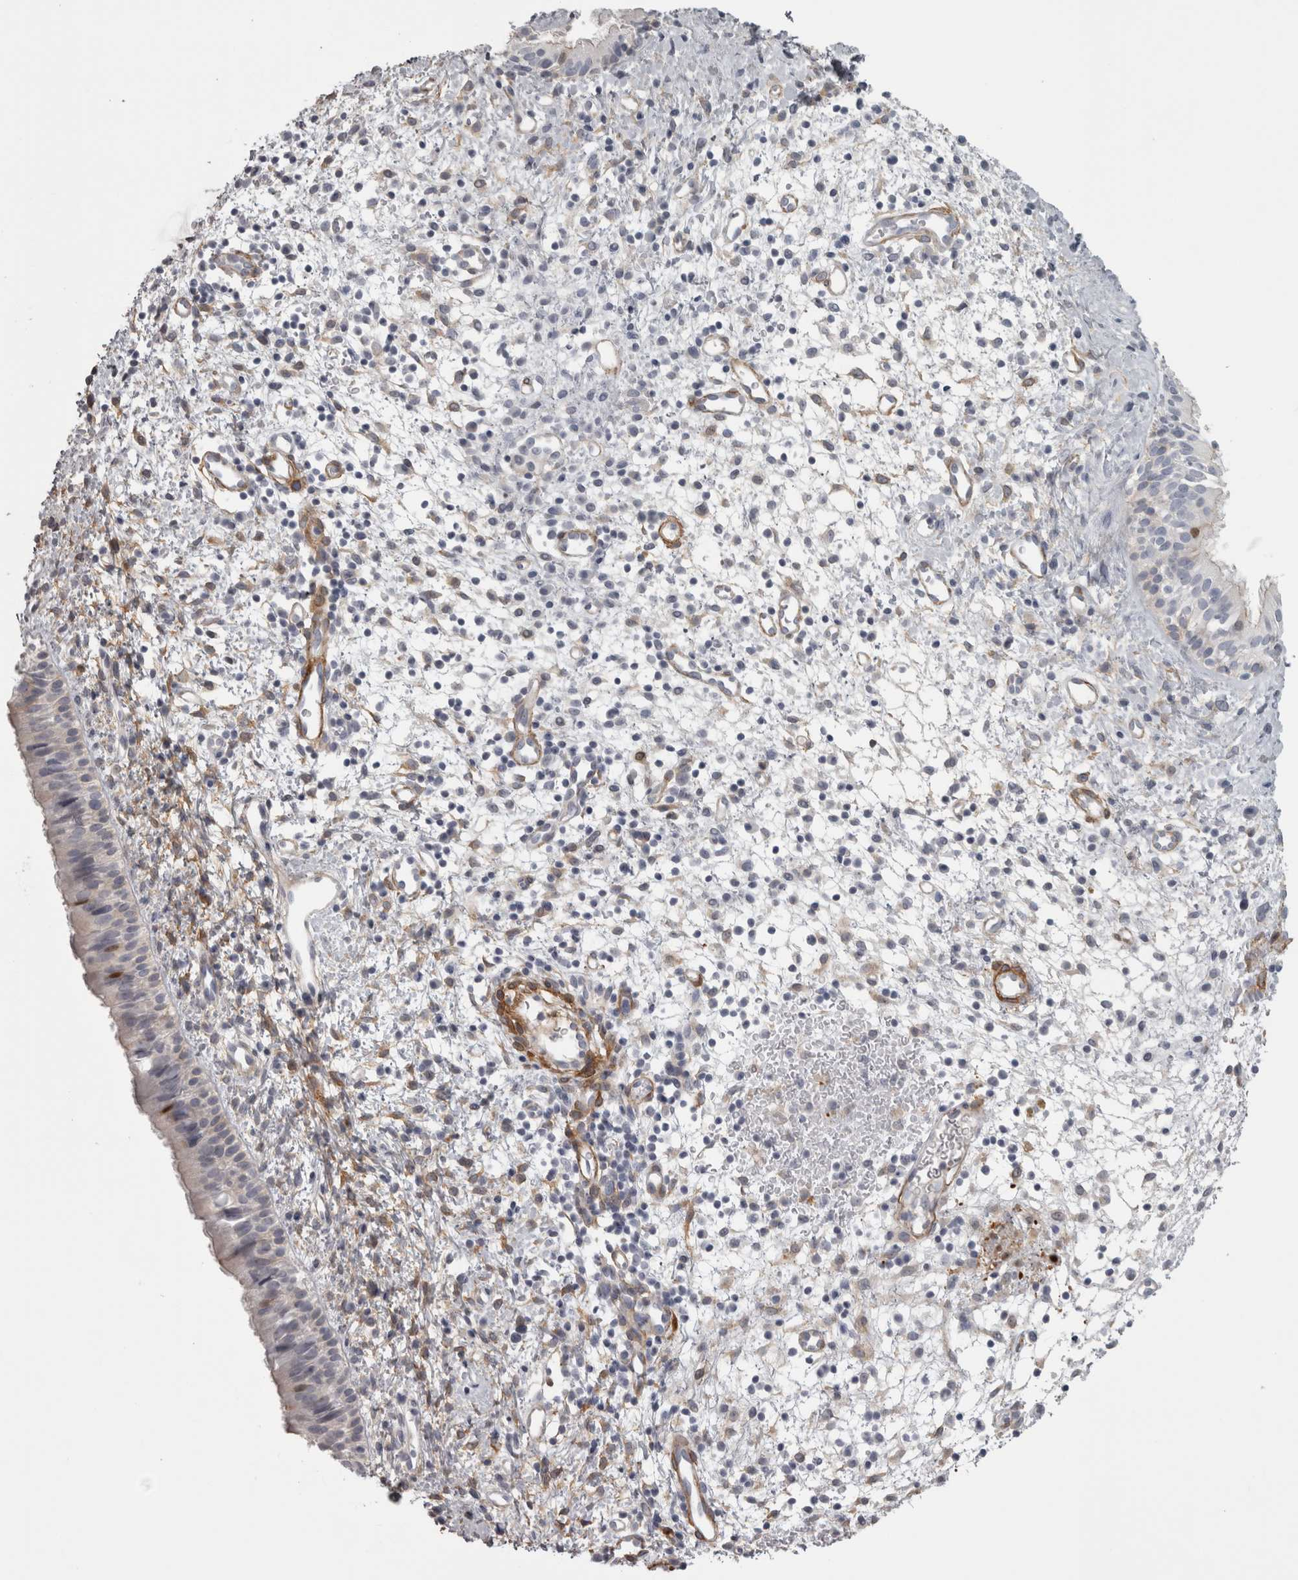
{"staining": {"intensity": "moderate", "quantity": "<25%", "location": "nuclear"}, "tissue": "nasopharynx", "cell_type": "Respiratory epithelial cells", "image_type": "normal", "snomed": [{"axis": "morphology", "description": "Normal tissue, NOS"}, {"axis": "topography", "description": "Nasopharynx"}], "caption": "Immunohistochemical staining of normal human nasopharynx displays moderate nuclear protein expression in about <25% of respiratory epithelial cells.", "gene": "PPP1R12B", "patient": {"sex": "male", "age": 22}}